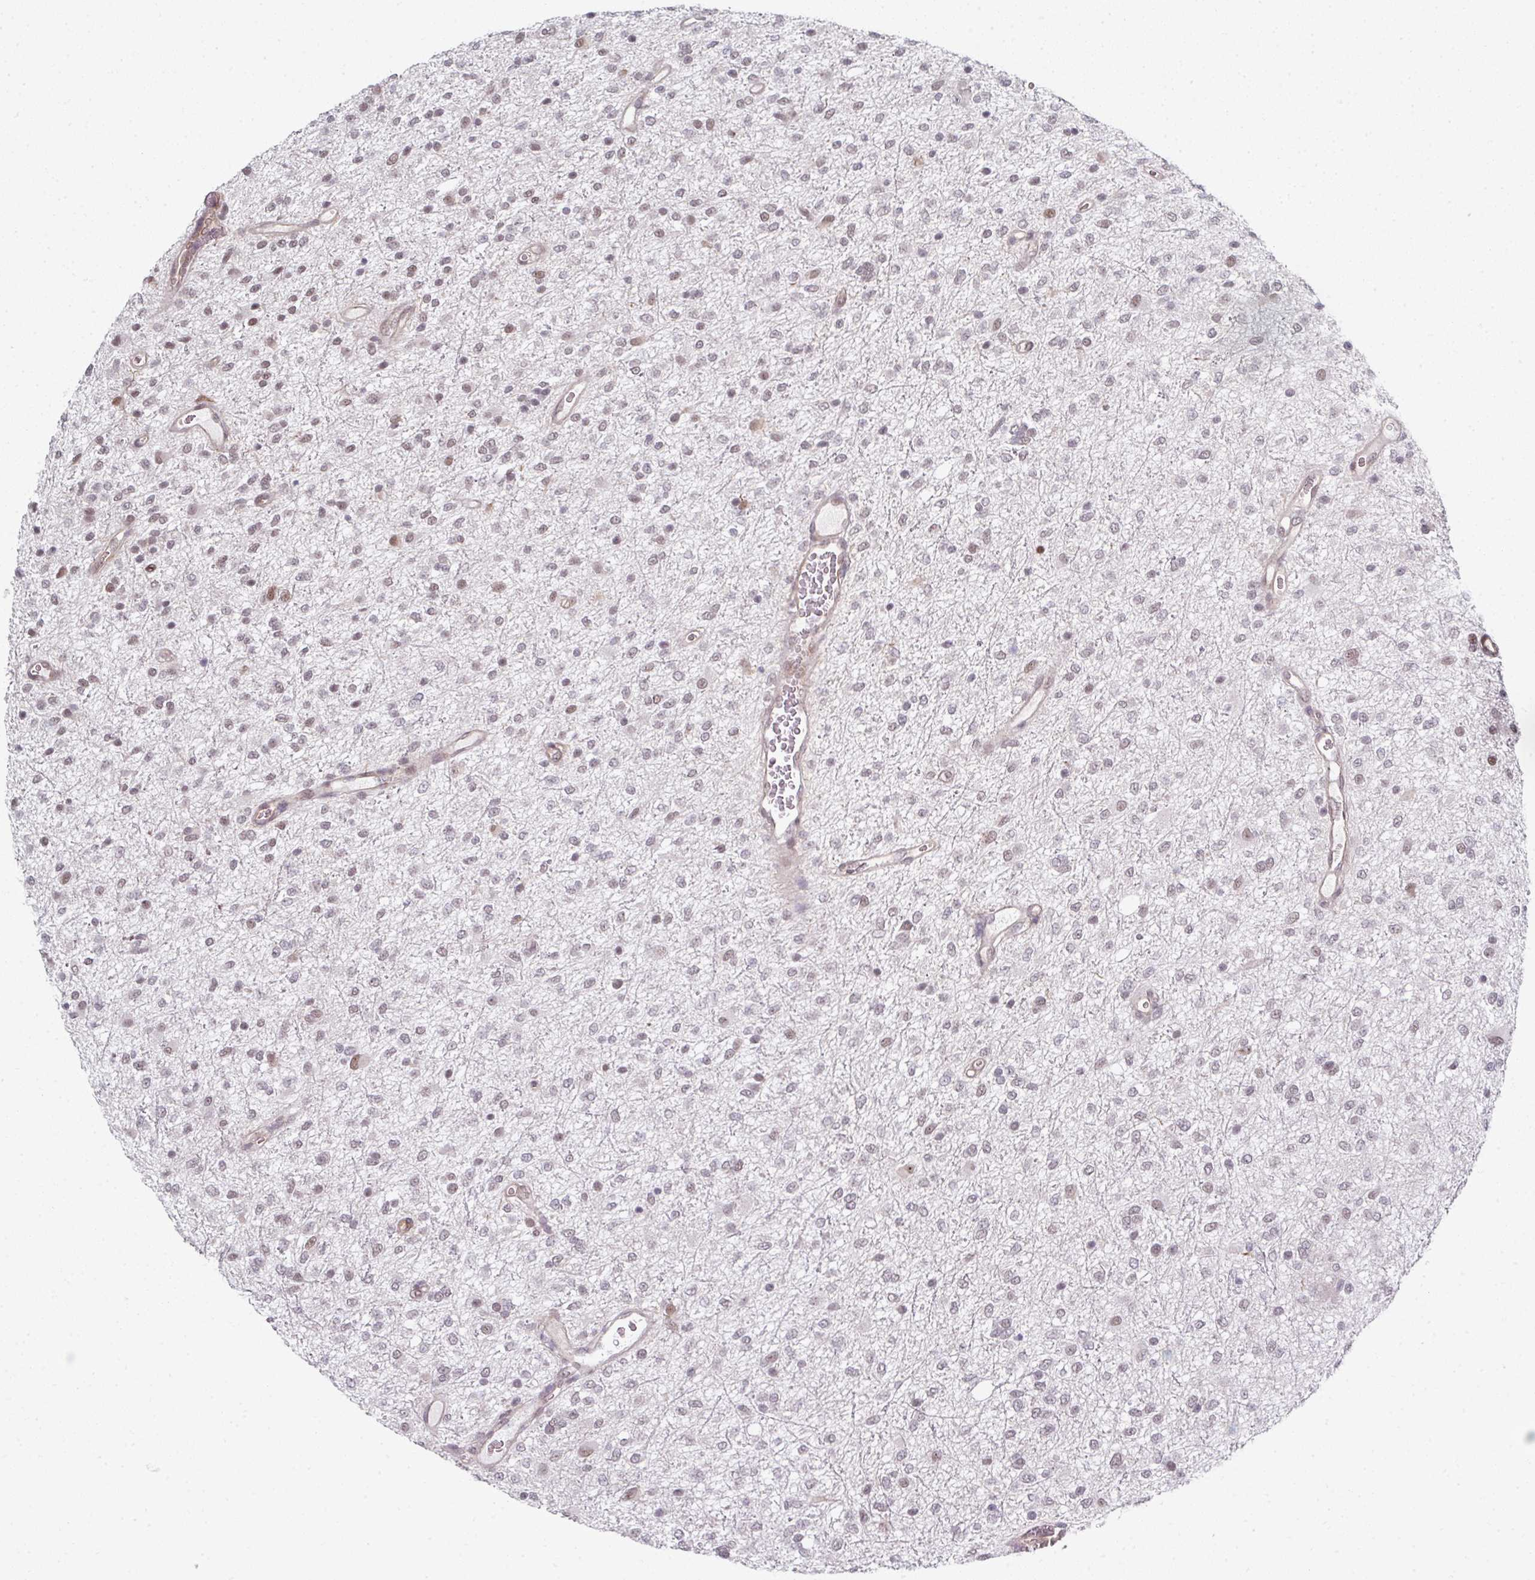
{"staining": {"intensity": "weak", "quantity": "<25%", "location": "nuclear"}, "tissue": "glioma", "cell_type": "Tumor cells", "image_type": "cancer", "snomed": [{"axis": "morphology", "description": "Glioma, malignant, Low grade"}, {"axis": "topography", "description": "Cerebellum"}], "caption": "High magnification brightfield microscopy of glioma stained with DAB (brown) and counterstained with hematoxylin (blue): tumor cells show no significant expression.", "gene": "TMCC1", "patient": {"sex": "female", "age": 5}}